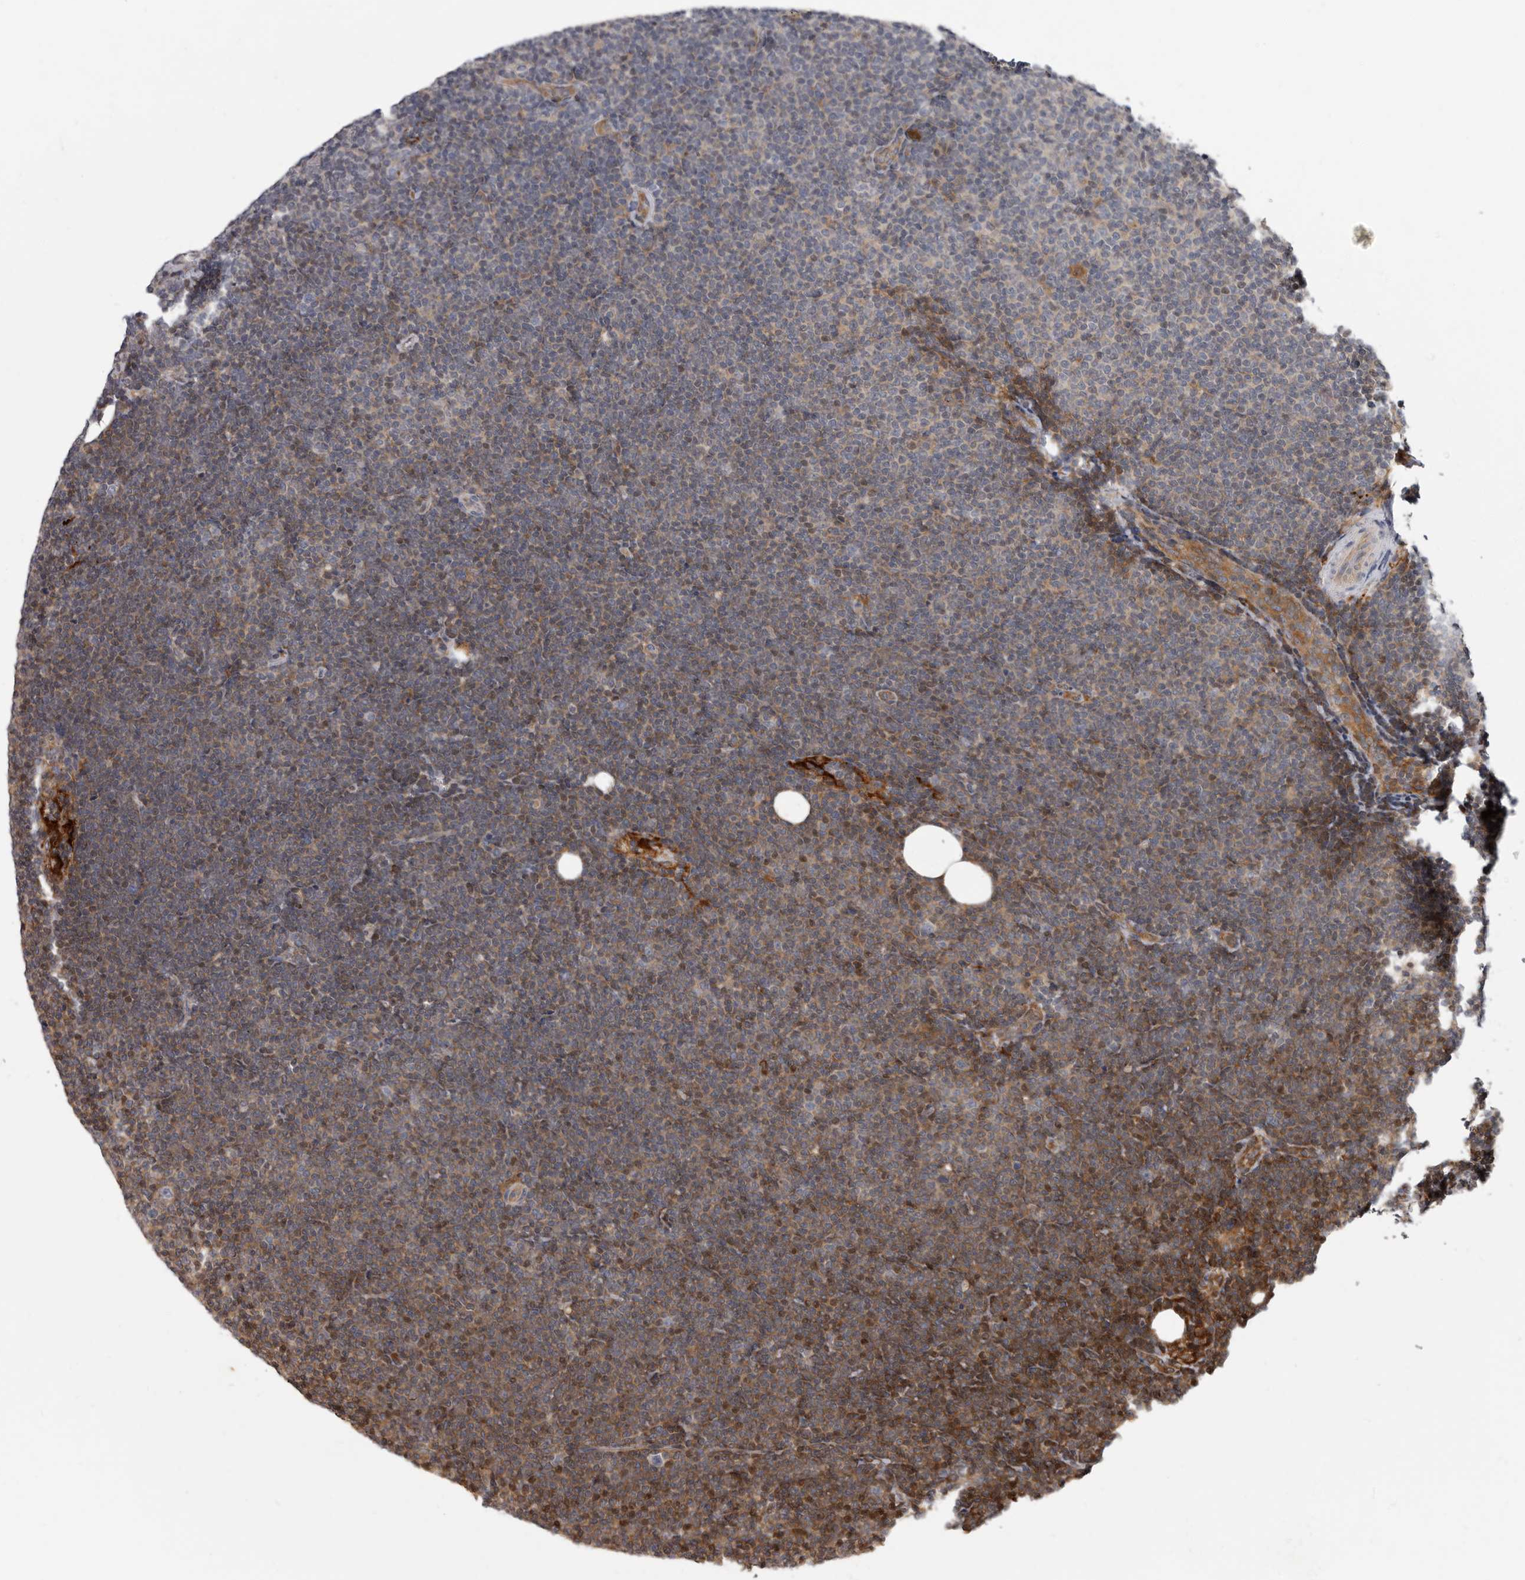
{"staining": {"intensity": "weak", "quantity": "<25%", "location": "cytoplasmic/membranous"}, "tissue": "lymphoma", "cell_type": "Tumor cells", "image_type": "cancer", "snomed": [{"axis": "morphology", "description": "Malignant lymphoma, non-Hodgkin's type, Low grade"}, {"axis": "topography", "description": "Lymph node"}], "caption": "High magnification brightfield microscopy of malignant lymphoma, non-Hodgkin's type (low-grade) stained with DAB (3,3'-diaminobenzidine) (brown) and counterstained with hematoxylin (blue): tumor cells show no significant positivity. Brightfield microscopy of immunohistochemistry stained with DAB (brown) and hematoxylin (blue), captured at high magnification.", "gene": "FGFR4", "patient": {"sex": "female", "age": 53}}